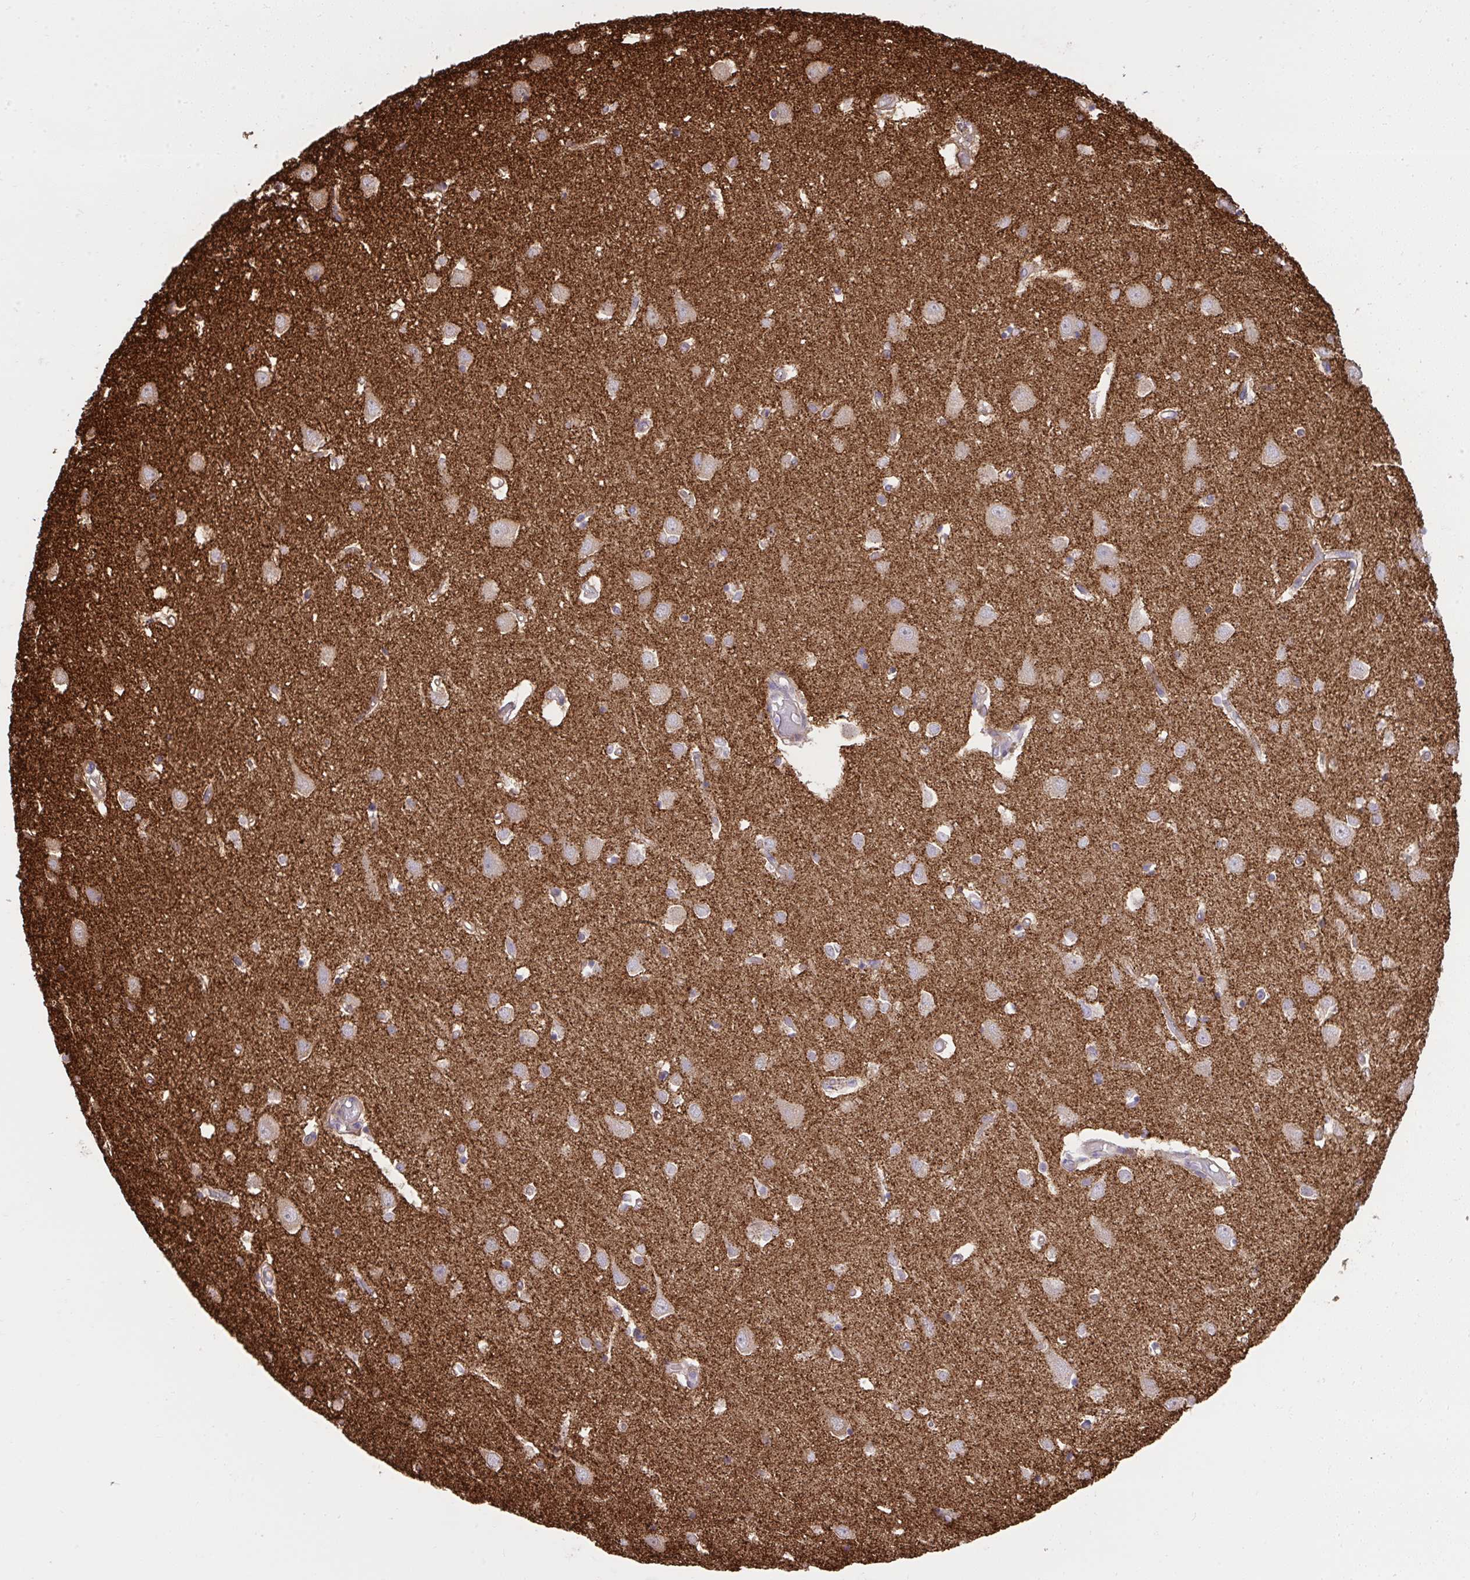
{"staining": {"intensity": "negative", "quantity": "none", "location": "none"}, "tissue": "cerebral cortex", "cell_type": "Endothelial cells", "image_type": "normal", "snomed": [{"axis": "morphology", "description": "Normal tissue, NOS"}, {"axis": "topography", "description": "Cerebral cortex"}], "caption": "This is a image of immunohistochemistry staining of unremarkable cerebral cortex, which shows no staining in endothelial cells.", "gene": "NMNAT3", "patient": {"sex": "male", "age": 70}}